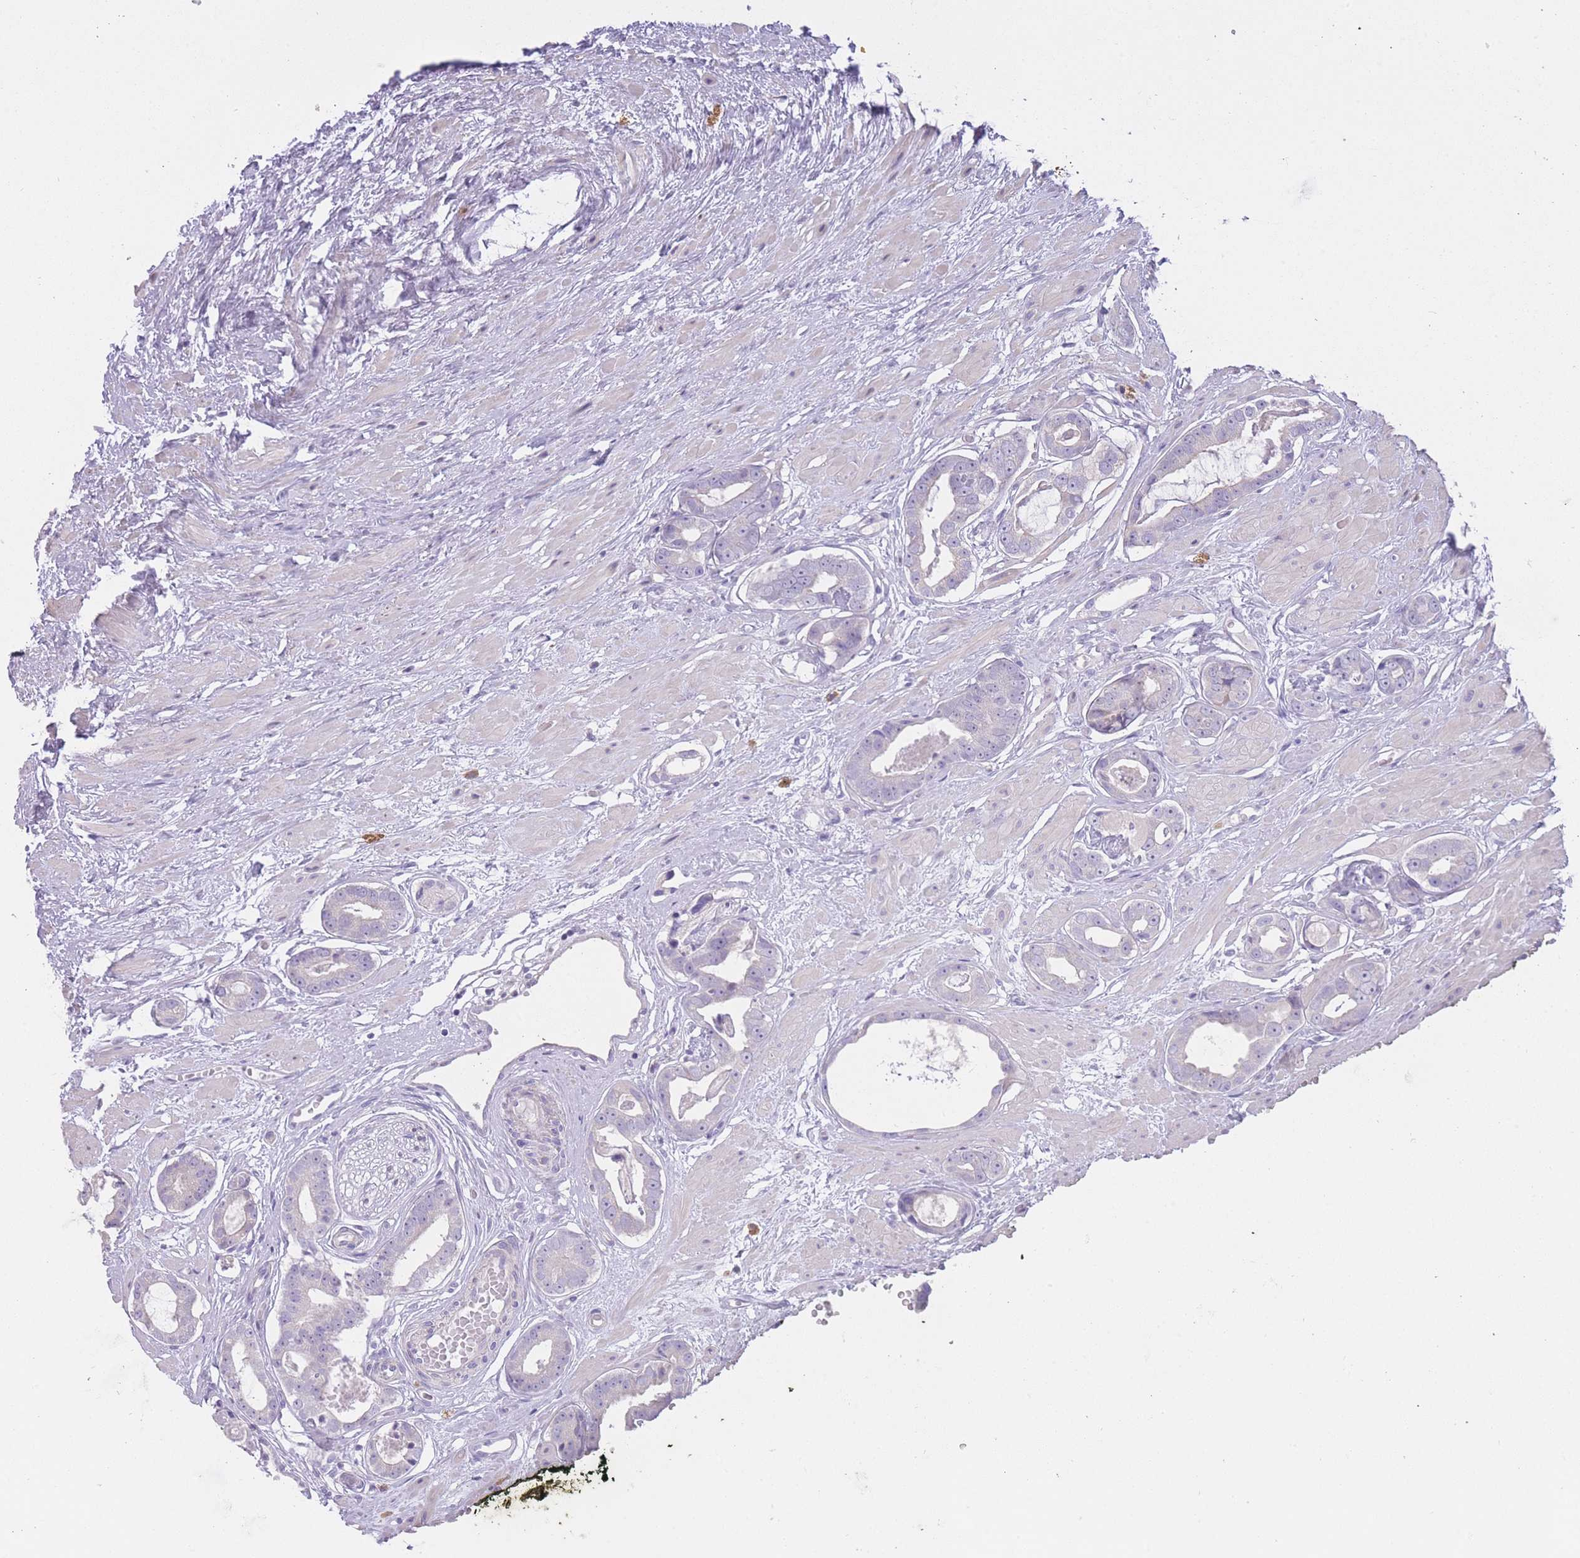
{"staining": {"intensity": "negative", "quantity": "none", "location": "none"}, "tissue": "prostate cancer", "cell_type": "Tumor cells", "image_type": "cancer", "snomed": [{"axis": "morphology", "description": "Adenocarcinoma, Low grade"}, {"axis": "topography", "description": "Prostate"}], "caption": "The photomicrograph displays no staining of tumor cells in prostate cancer.", "gene": "IMPG1", "patient": {"sex": "male", "age": 64}}